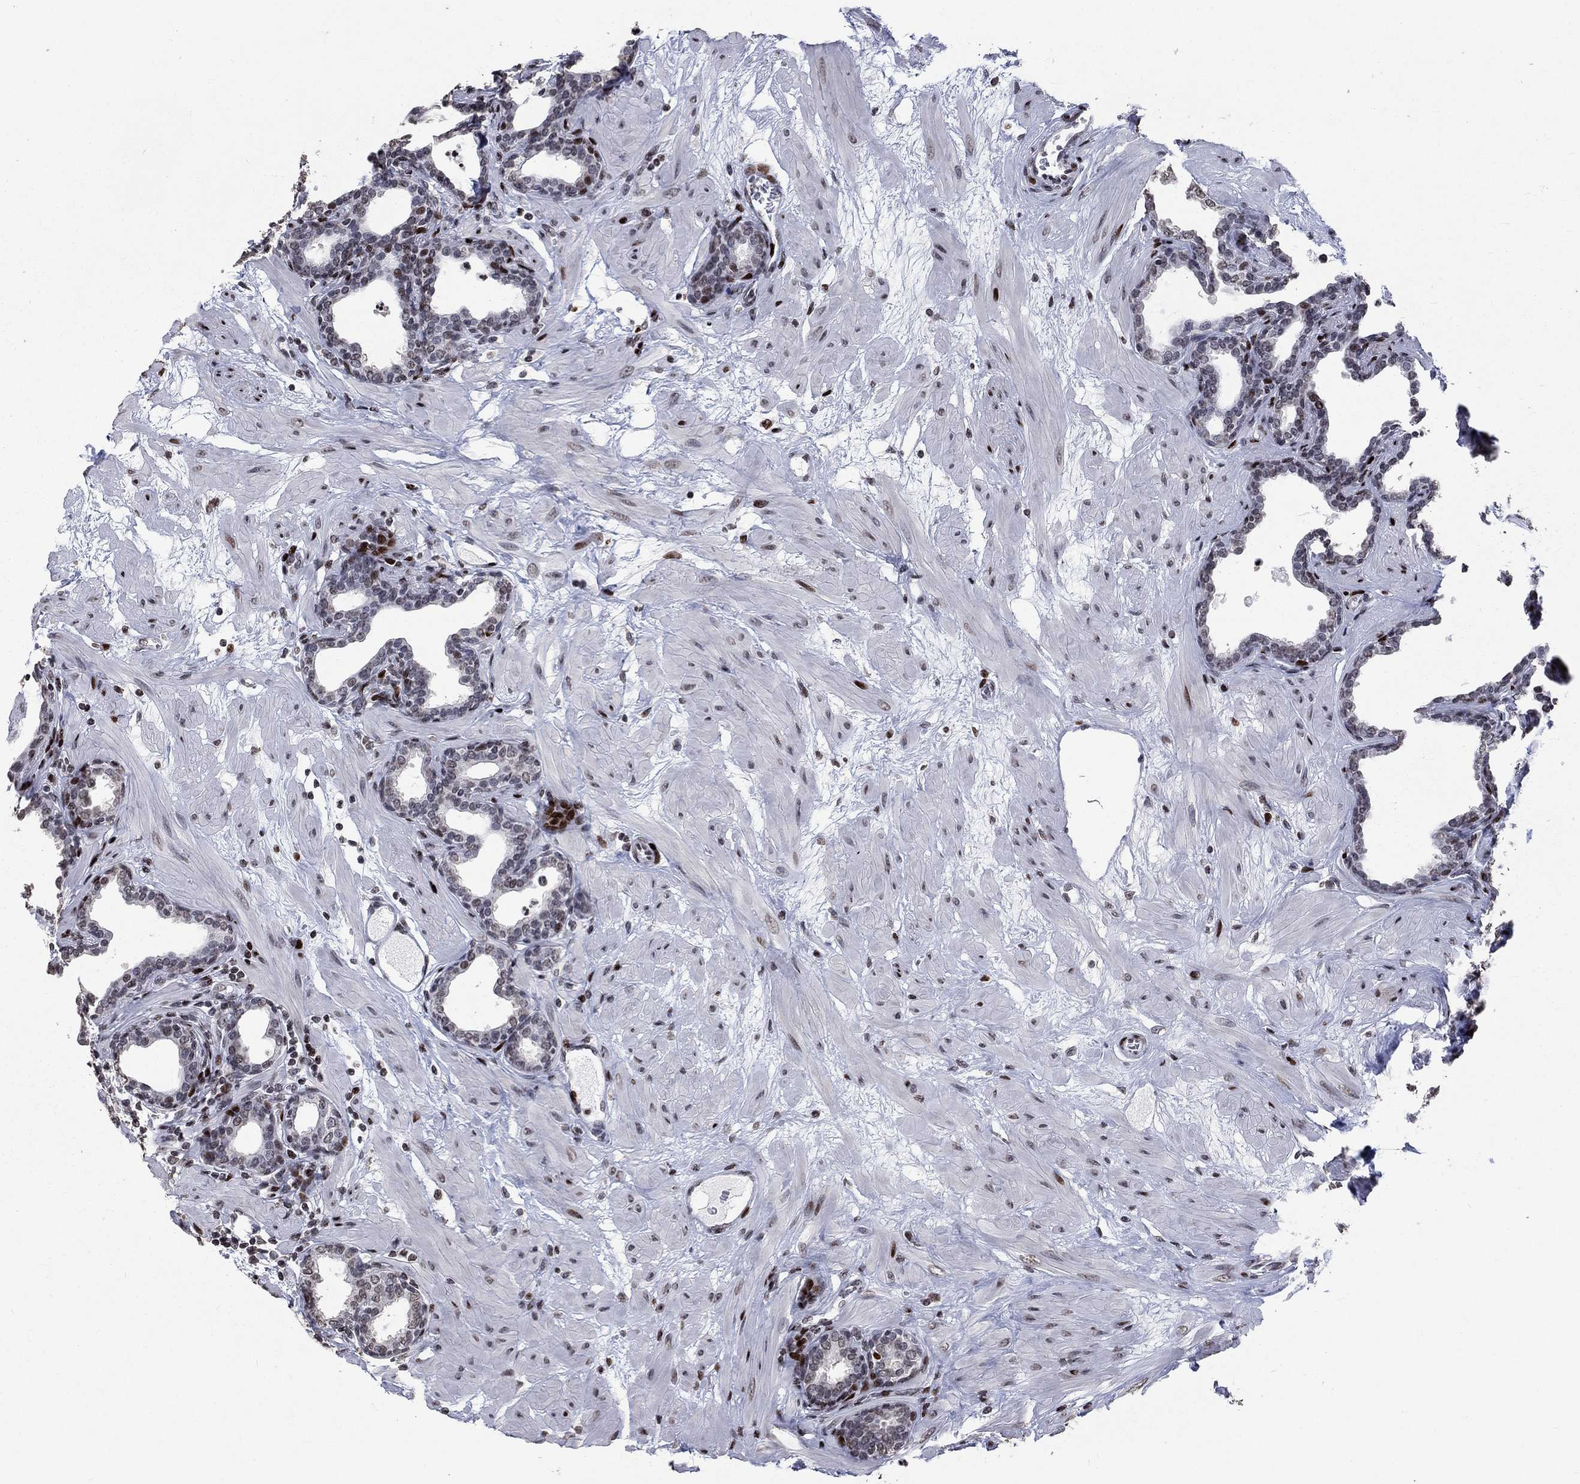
{"staining": {"intensity": "moderate", "quantity": "<25%", "location": "nuclear"}, "tissue": "prostate", "cell_type": "Glandular cells", "image_type": "normal", "snomed": [{"axis": "morphology", "description": "Normal tissue, NOS"}, {"axis": "topography", "description": "Prostate"}], "caption": "High-power microscopy captured an immunohistochemistry (IHC) histopathology image of benign prostate, revealing moderate nuclear positivity in approximately <25% of glandular cells.", "gene": "SRSF3", "patient": {"sex": "male", "age": 37}}